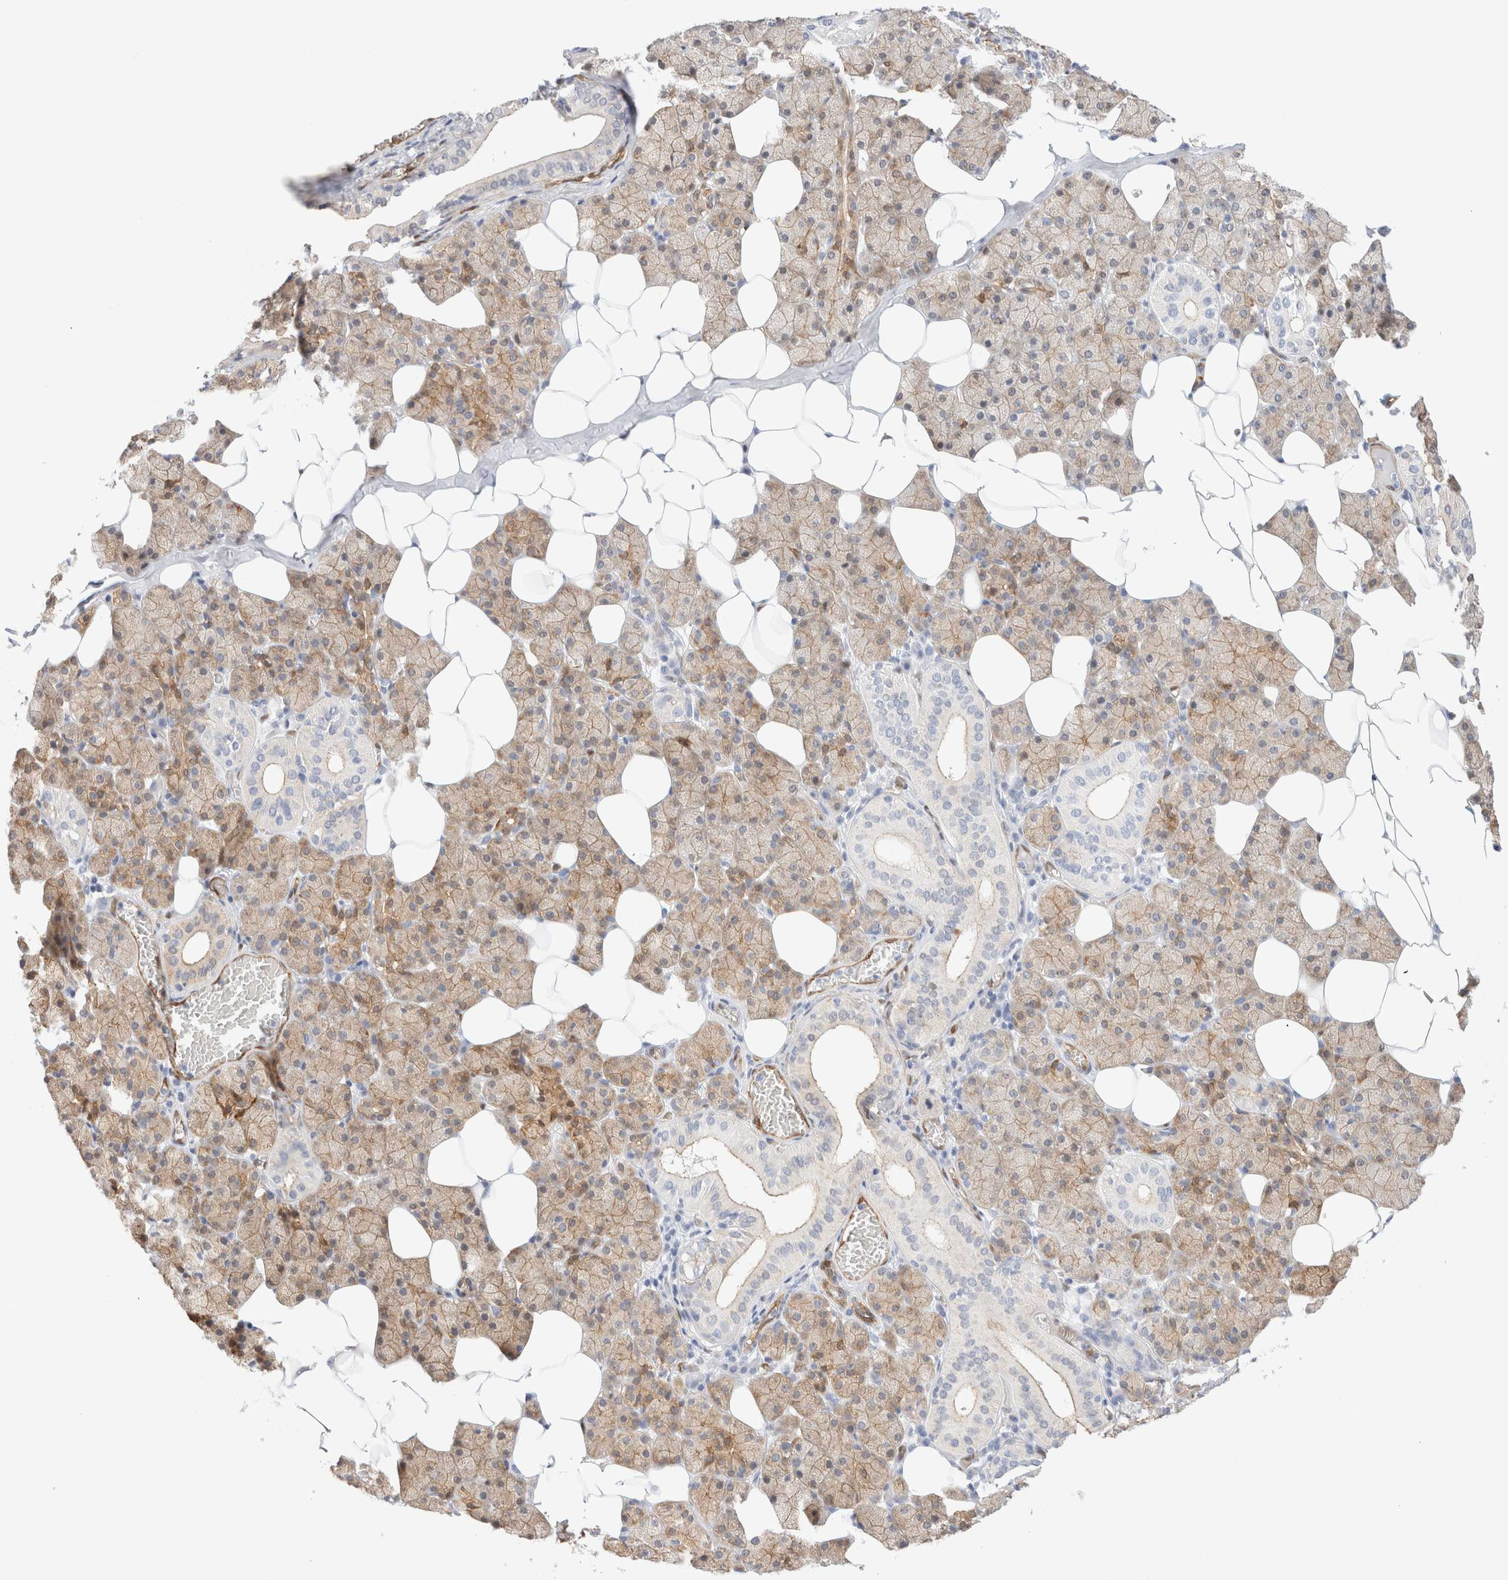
{"staining": {"intensity": "moderate", "quantity": ">75%", "location": "cytoplasmic/membranous"}, "tissue": "salivary gland", "cell_type": "Glandular cells", "image_type": "normal", "snomed": [{"axis": "morphology", "description": "Normal tissue, NOS"}, {"axis": "topography", "description": "Salivary gland"}], "caption": "Protein analysis of unremarkable salivary gland exhibits moderate cytoplasmic/membranous positivity in approximately >75% of glandular cells. (DAB (3,3'-diaminobenzidine) = brown stain, brightfield microscopy at high magnification).", "gene": "LMCD1", "patient": {"sex": "female", "age": 33}}